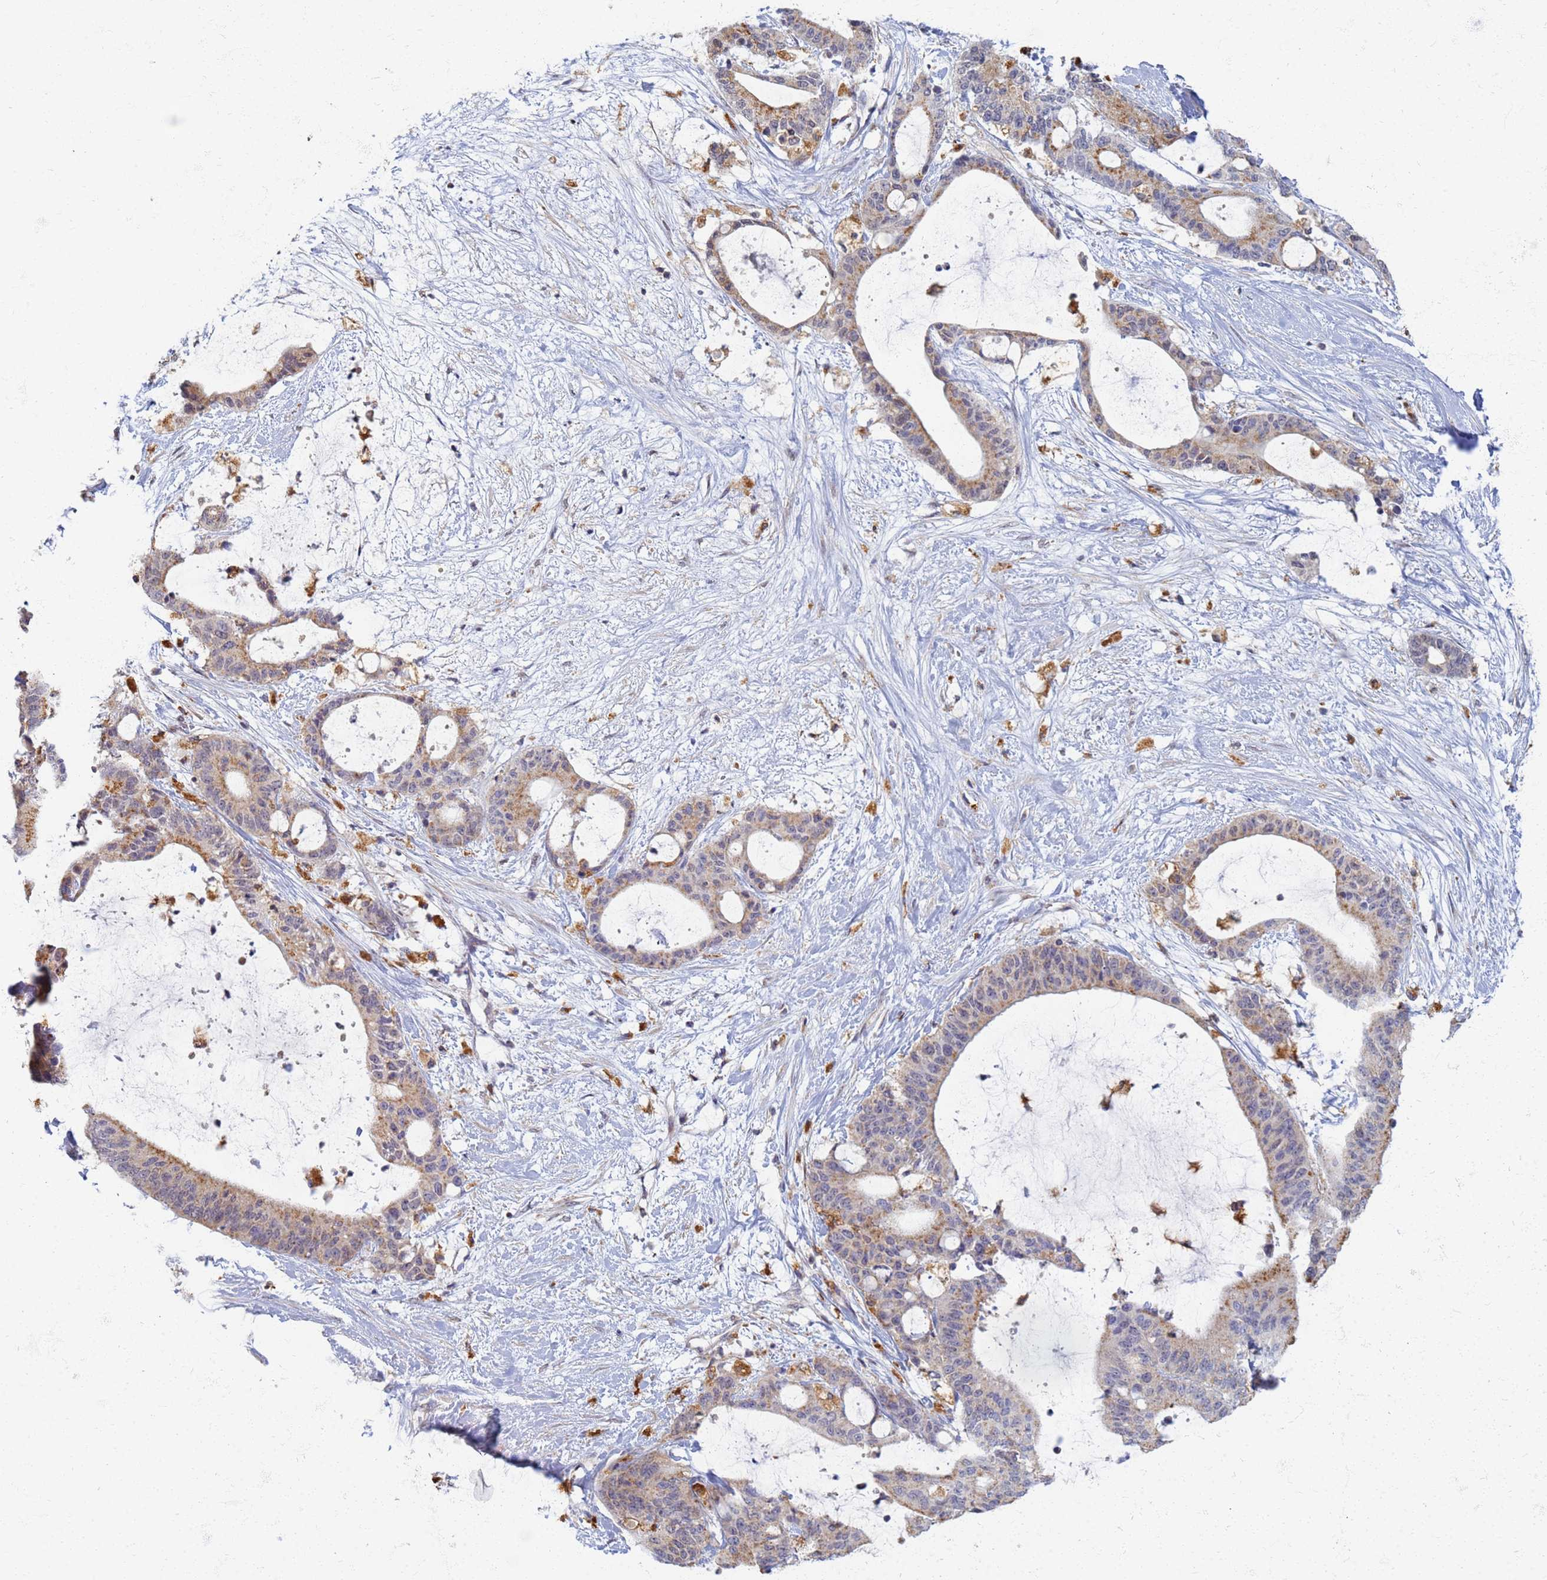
{"staining": {"intensity": "moderate", "quantity": "25%-75%", "location": "cytoplasmic/membranous"}, "tissue": "liver cancer", "cell_type": "Tumor cells", "image_type": "cancer", "snomed": [{"axis": "morphology", "description": "Normal tissue, NOS"}, {"axis": "morphology", "description": "Cholangiocarcinoma"}, {"axis": "topography", "description": "Liver"}, {"axis": "topography", "description": "Peripheral nerve tissue"}], "caption": "Tumor cells display medium levels of moderate cytoplasmic/membranous staining in about 25%-75% of cells in cholangiocarcinoma (liver).", "gene": "ATP6V1E1", "patient": {"sex": "female", "age": 73}}